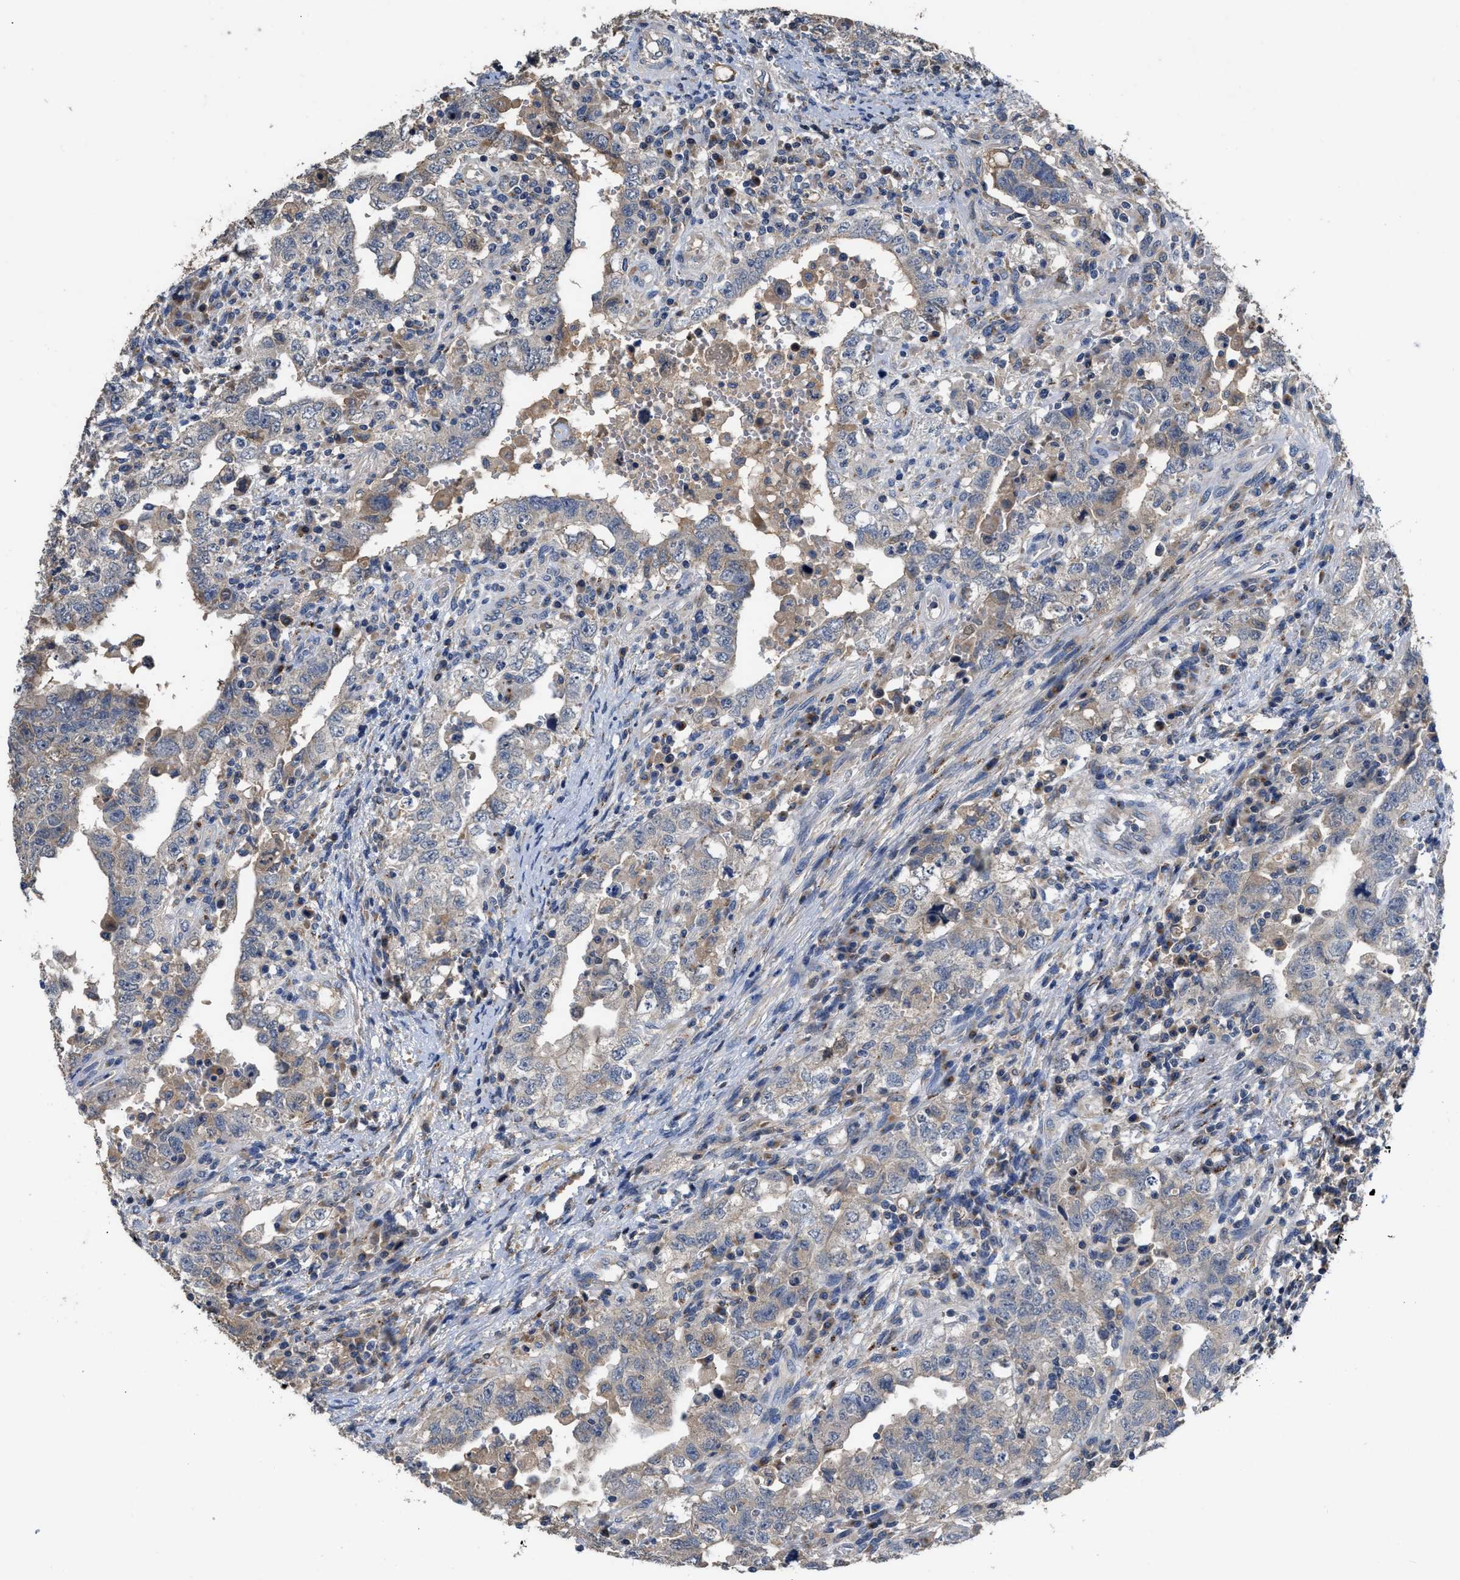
{"staining": {"intensity": "negative", "quantity": "none", "location": "none"}, "tissue": "testis cancer", "cell_type": "Tumor cells", "image_type": "cancer", "snomed": [{"axis": "morphology", "description": "Carcinoma, Embryonal, NOS"}, {"axis": "topography", "description": "Testis"}], "caption": "Immunohistochemistry (IHC) of human testis cancer (embryonal carcinoma) displays no expression in tumor cells.", "gene": "SIK2", "patient": {"sex": "male", "age": 26}}